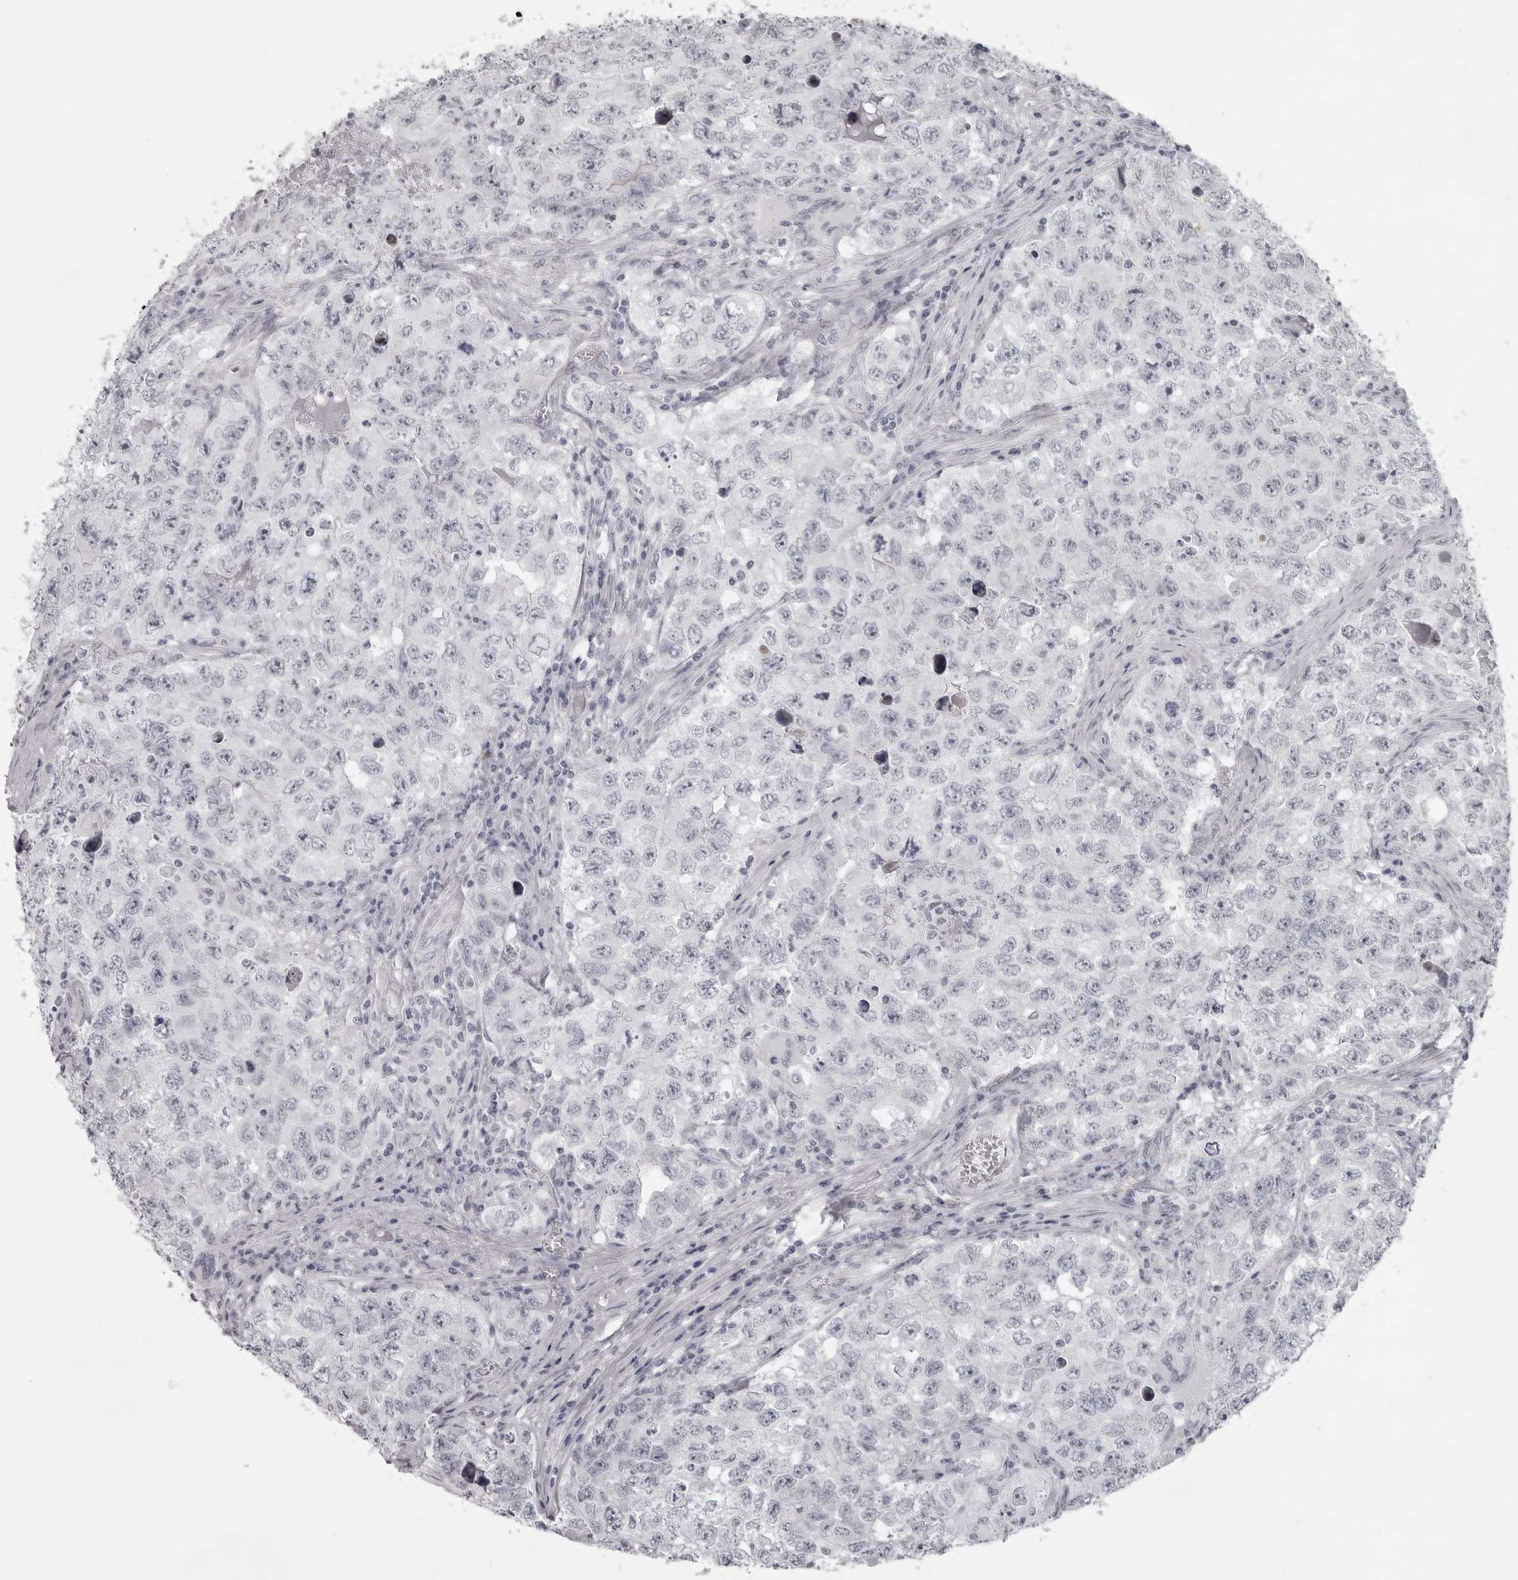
{"staining": {"intensity": "negative", "quantity": "none", "location": "none"}, "tissue": "testis cancer", "cell_type": "Tumor cells", "image_type": "cancer", "snomed": [{"axis": "morphology", "description": "Seminoma, NOS"}, {"axis": "morphology", "description": "Carcinoma, Embryonal, NOS"}, {"axis": "topography", "description": "Testis"}], "caption": "This is a micrograph of immunohistochemistry (IHC) staining of embryonal carcinoma (testis), which shows no positivity in tumor cells. (DAB (3,3'-diaminobenzidine) immunohistochemistry, high magnification).", "gene": "NUDT18", "patient": {"sex": "male", "age": 43}}